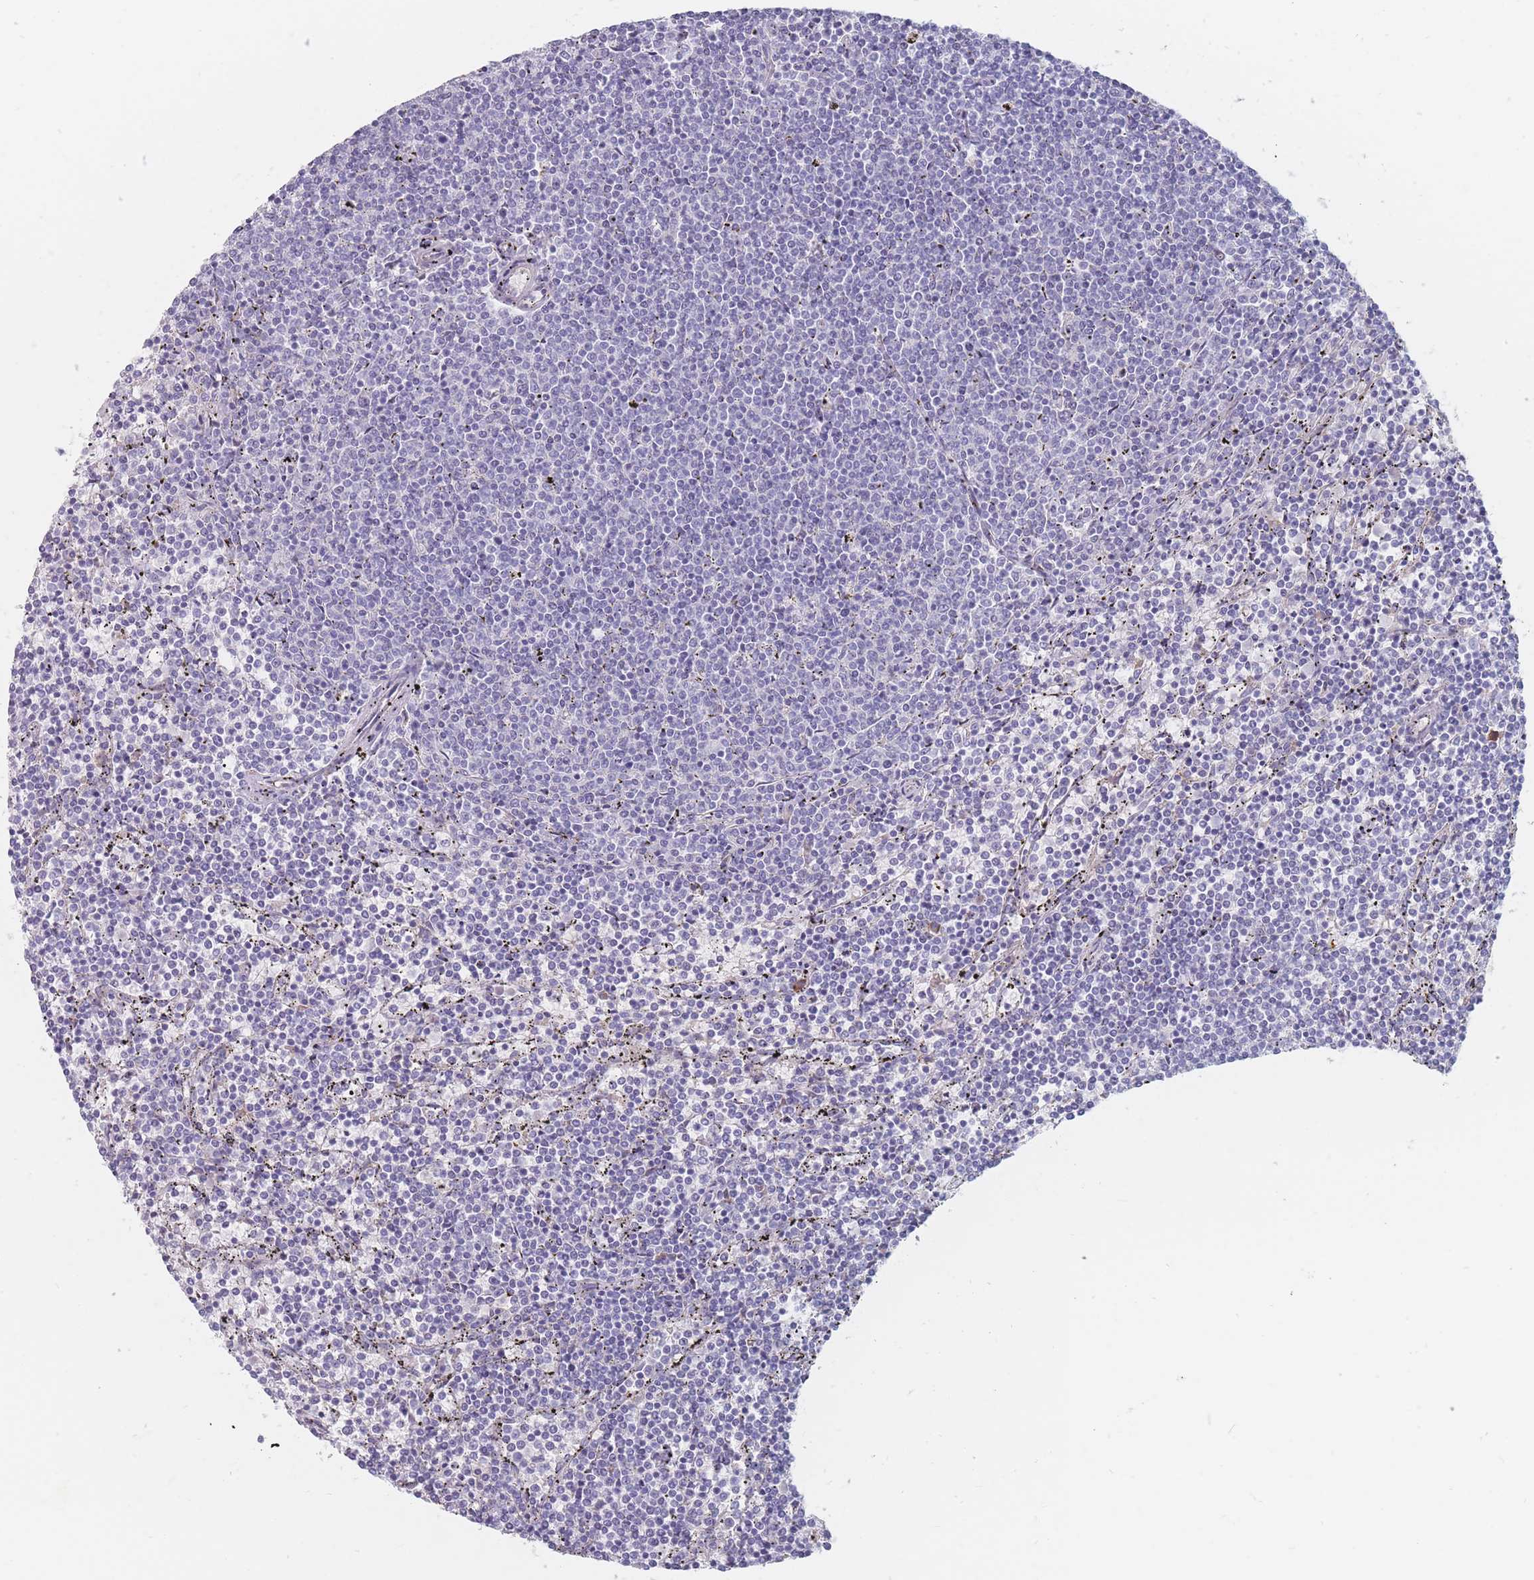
{"staining": {"intensity": "negative", "quantity": "none", "location": "none"}, "tissue": "lymphoma", "cell_type": "Tumor cells", "image_type": "cancer", "snomed": [{"axis": "morphology", "description": "Malignant lymphoma, non-Hodgkin's type, Low grade"}, {"axis": "topography", "description": "Spleen"}], "caption": "Human lymphoma stained for a protein using IHC exhibits no staining in tumor cells.", "gene": "ERBIN", "patient": {"sex": "female", "age": 50}}